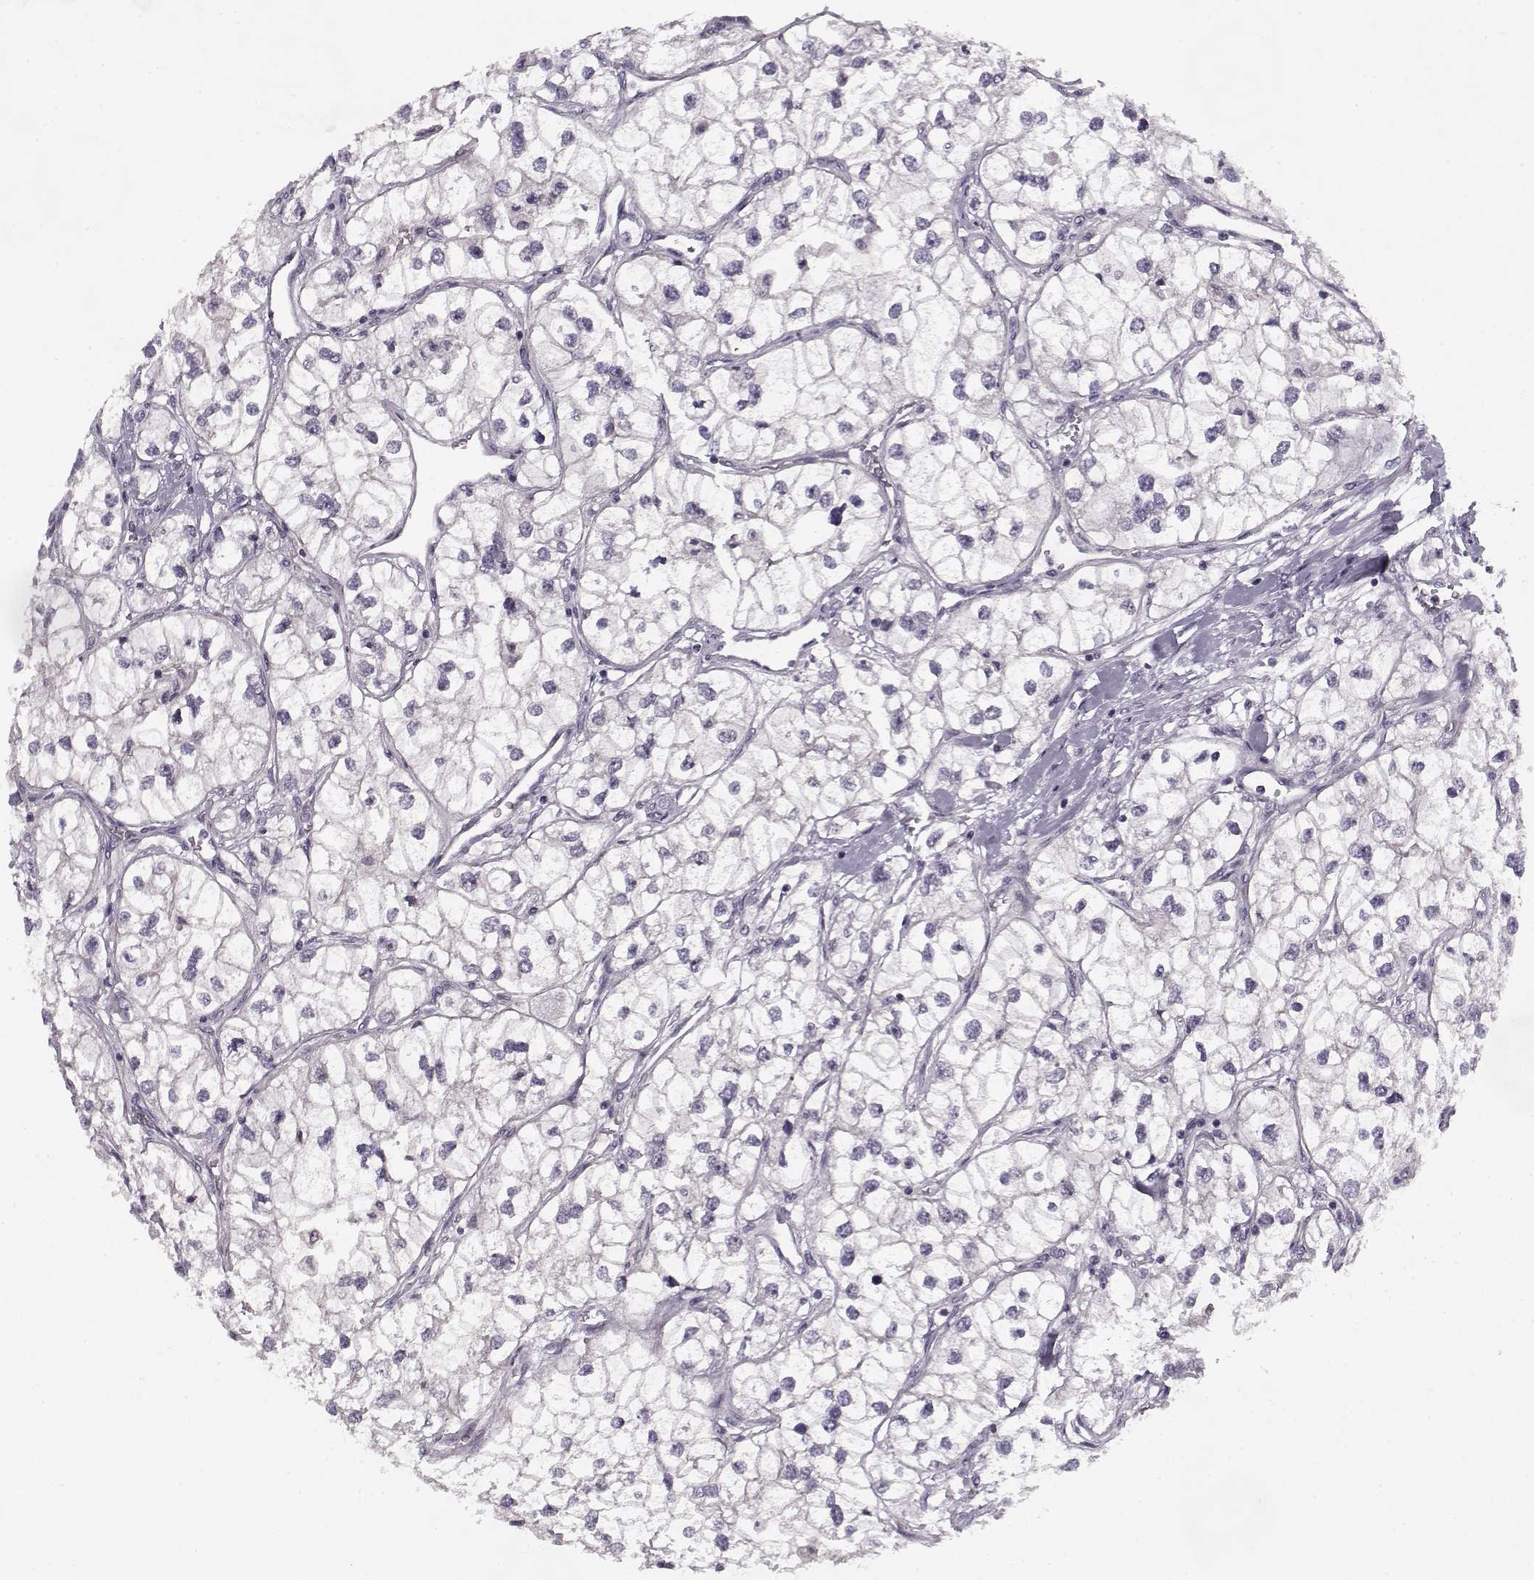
{"staining": {"intensity": "negative", "quantity": "none", "location": "none"}, "tissue": "renal cancer", "cell_type": "Tumor cells", "image_type": "cancer", "snomed": [{"axis": "morphology", "description": "Adenocarcinoma, NOS"}, {"axis": "topography", "description": "Kidney"}], "caption": "Immunohistochemistry (IHC) histopathology image of human renal cancer stained for a protein (brown), which exhibits no positivity in tumor cells. Brightfield microscopy of immunohistochemistry stained with DAB (brown) and hematoxylin (blue), captured at high magnification.", "gene": "PNMT", "patient": {"sex": "male", "age": 59}}